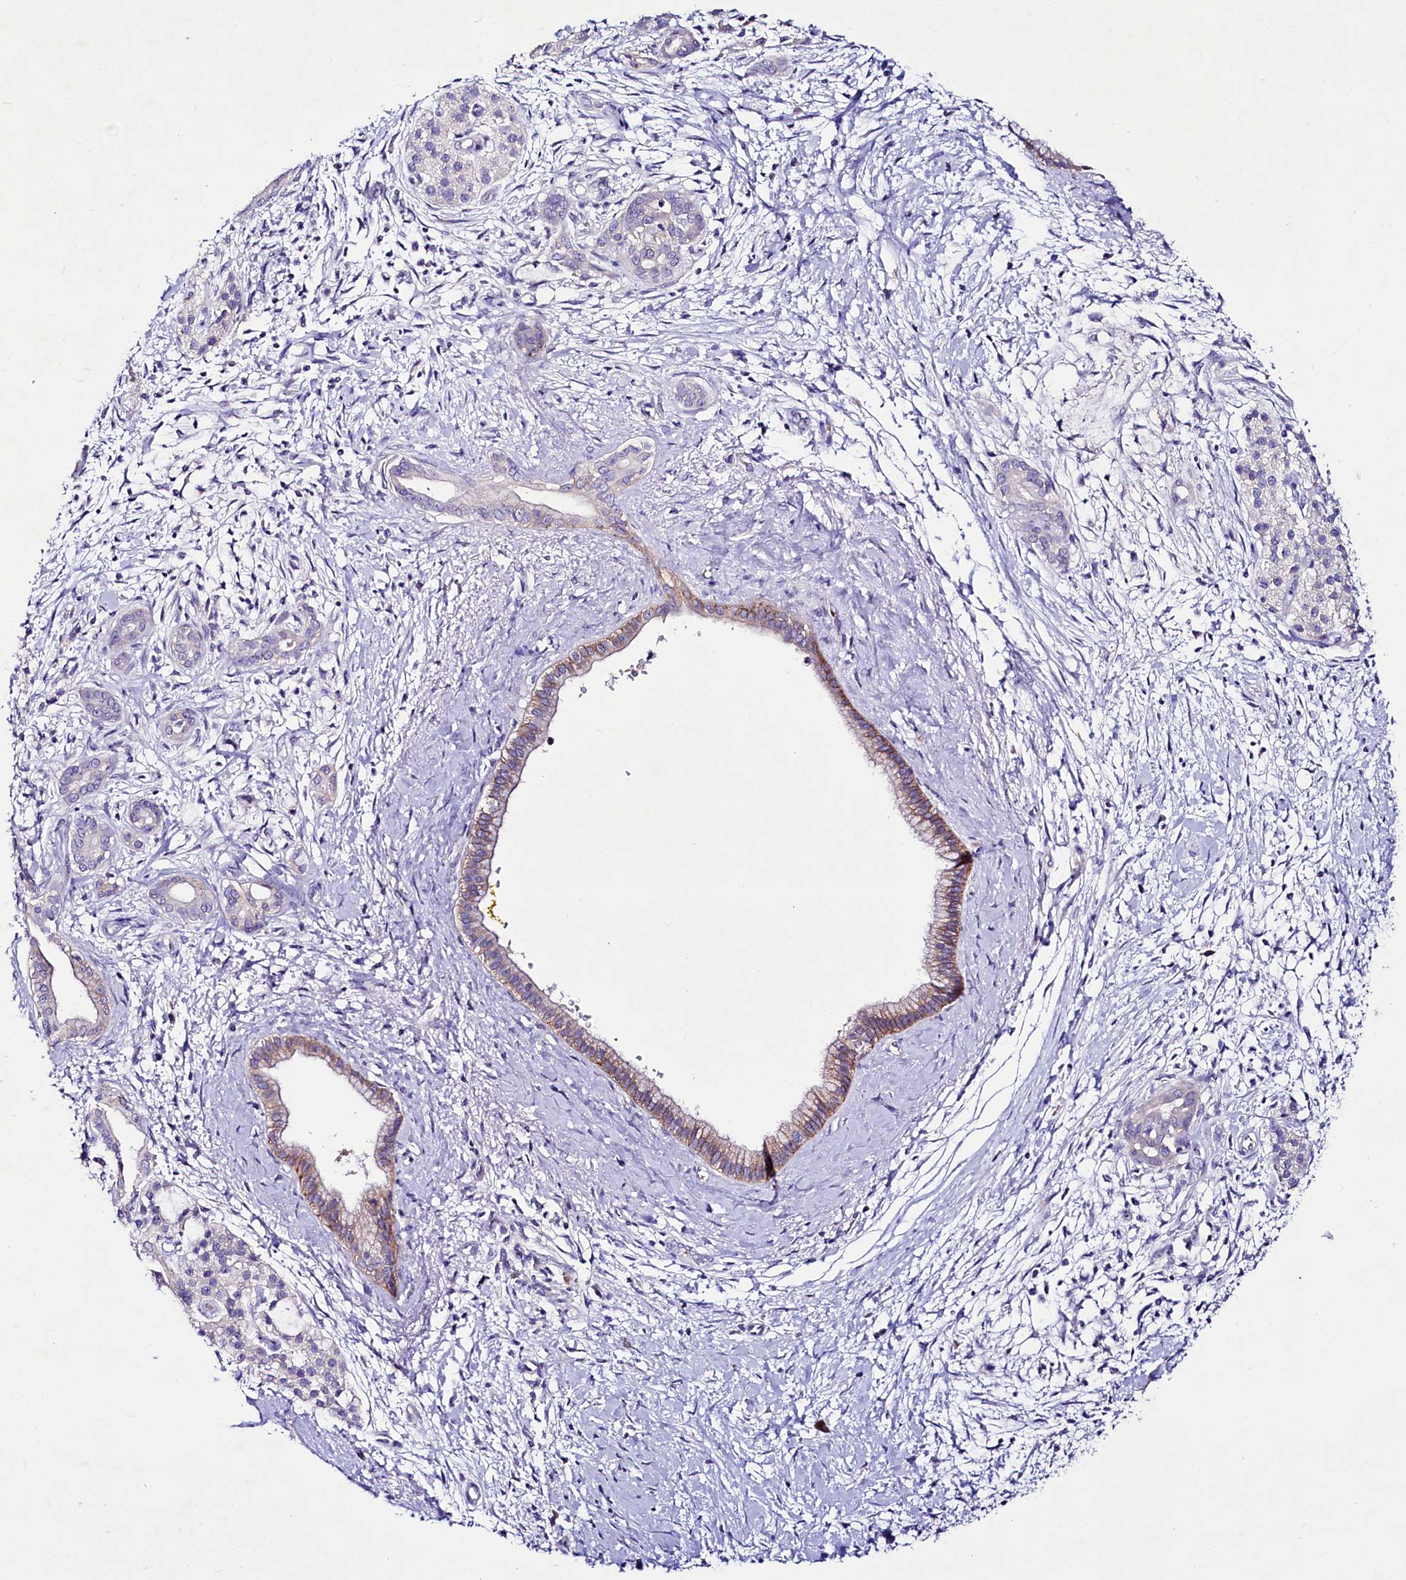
{"staining": {"intensity": "moderate", "quantity": "<25%", "location": "cytoplasmic/membranous"}, "tissue": "pancreatic cancer", "cell_type": "Tumor cells", "image_type": "cancer", "snomed": [{"axis": "morphology", "description": "Adenocarcinoma, NOS"}, {"axis": "topography", "description": "Pancreas"}], "caption": "About <25% of tumor cells in human pancreatic cancer demonstrate moderate cytoplasmic/membranous protein staining as visualized by brown immunohistochemical staining.", "gene": "ABHD5", "patient": {"sex": "male", "age": 58}}